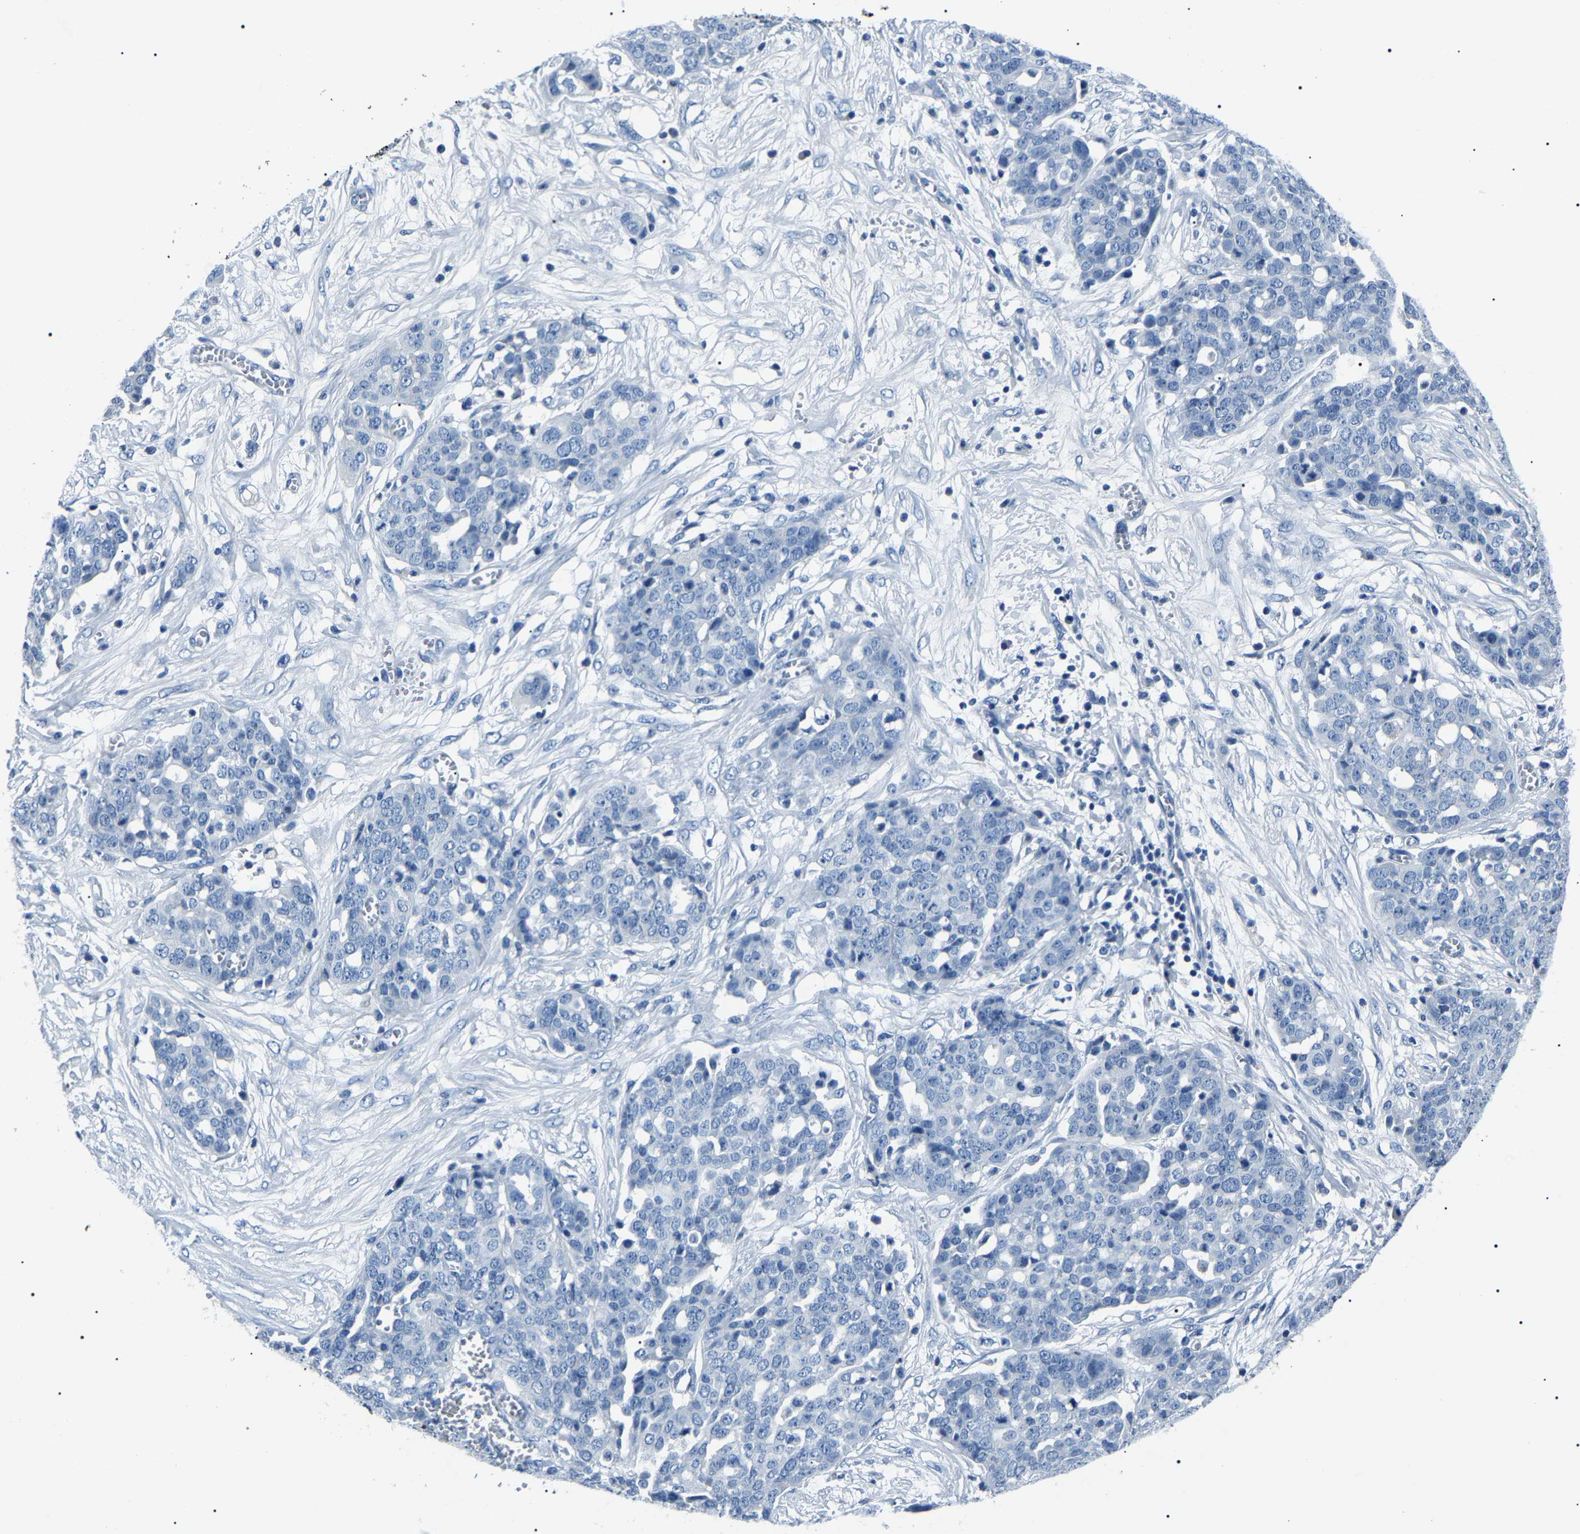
{"staining": {"intensity": "negative", "quantity": "none", "location": "none"}, "tissue": "ovarian cancer", "cell_type": "Tumor cells", "image_type": "cancer", "snomed": [{"axis": "morphology", "description": "Cystadenocarcinoma, serous, NOS"}, {"axis": "topography", "description": "Soft tissue"}, {"axis": "topography", "description": "Ovary"}], "caption": "Immunohistochemistry of serous cystadenocarcinoma (ovarian) exhibits no positivity in tumor cells.", "gene": "KLK15", "patient": {"sex": "female", "age": 57}}